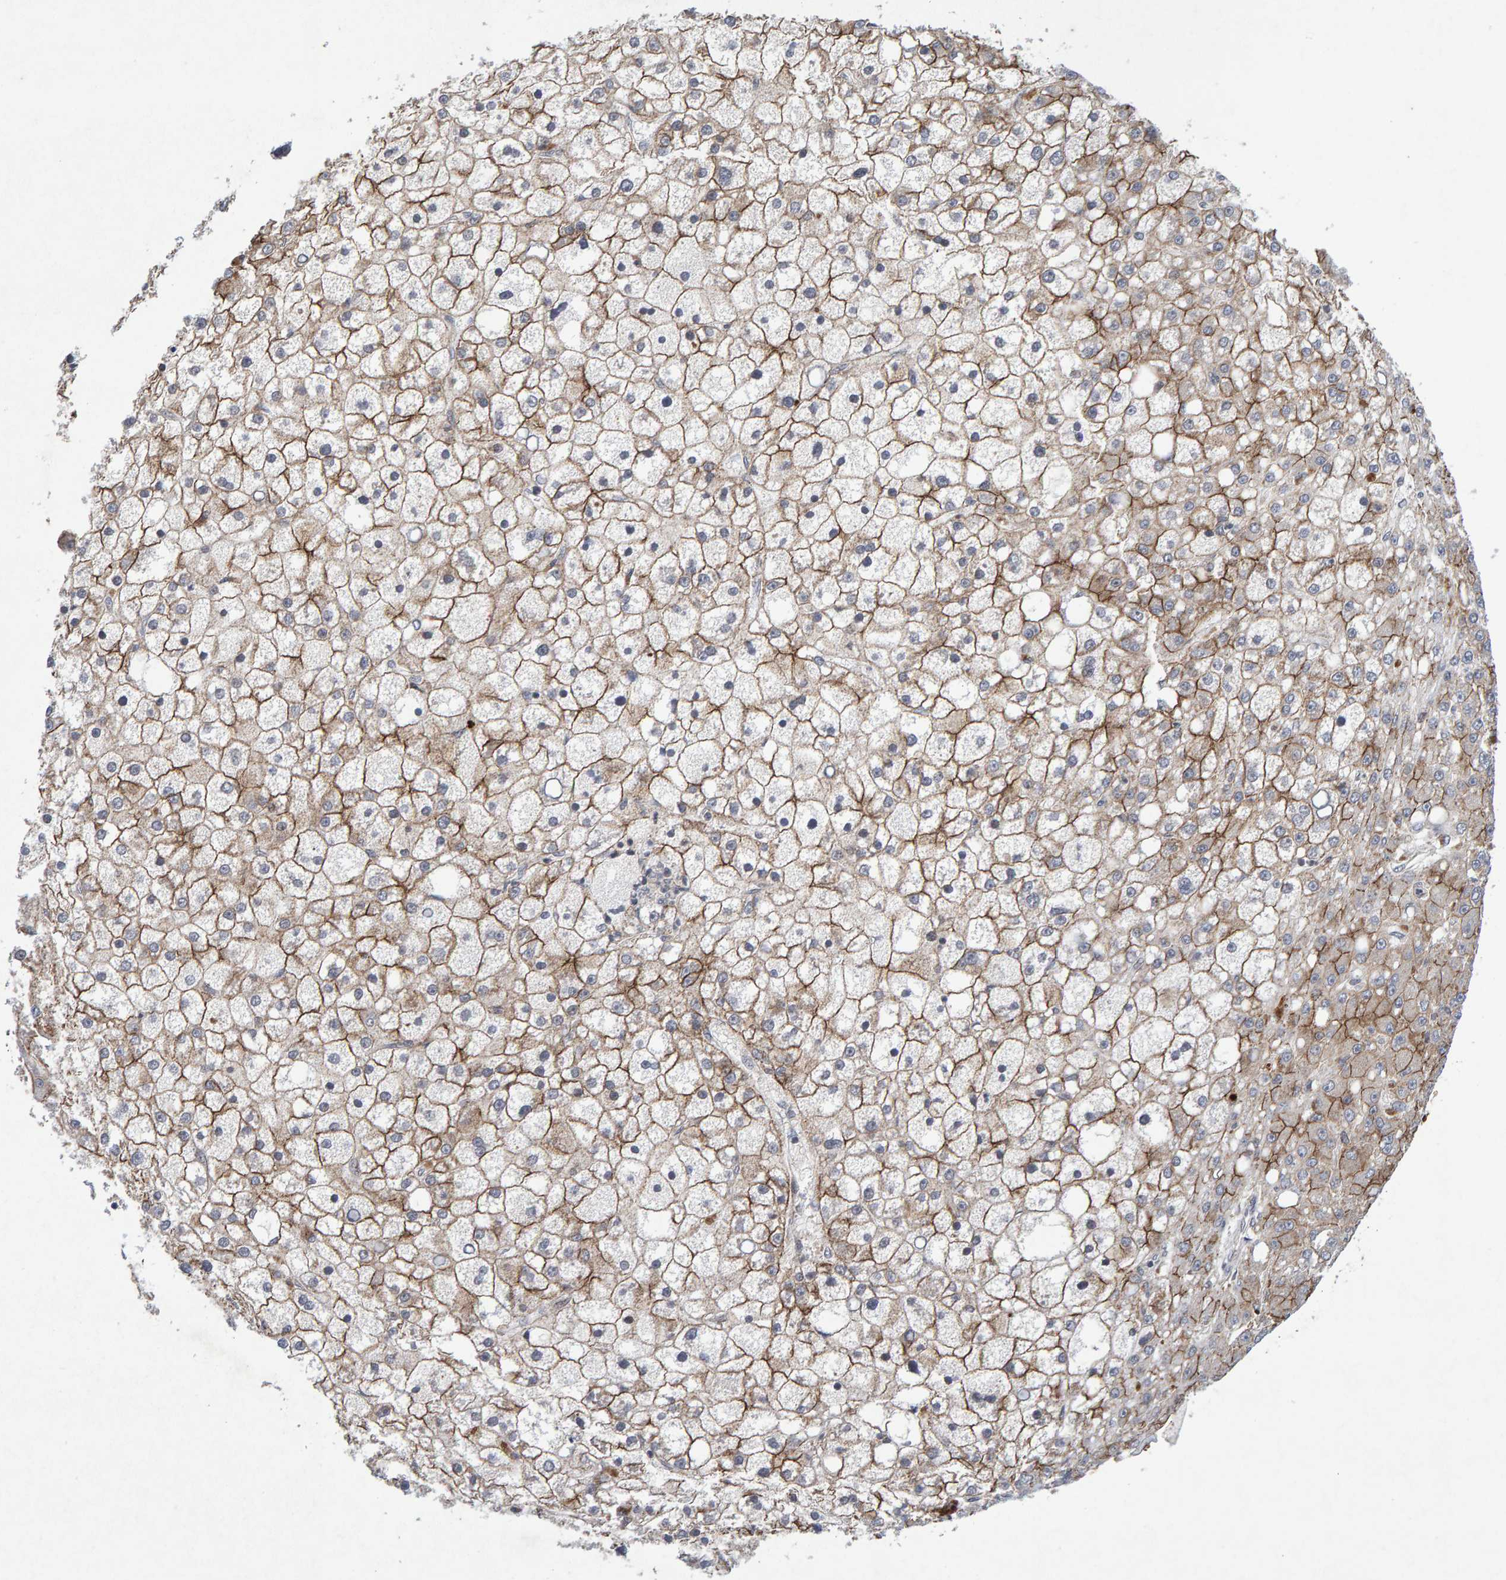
{"staining": {"intensity": "moderate", "quantity": ">75%", "location": "cytoplasmic/membranous"}, "tissue": "liver cancer", "cell_type": "Tumor cells", "image_type": "cancer", "snomed": [{"axis": "morphology", "description": "Carcinoma, Hepatocellular, NOS"}, {"axis": "topography", "description": "Liver"}], "caption": "Immunohistochemical staining of liver hepatocellular carcinoma exhibits medium levels of moderate cytoplasmic/membranous staining in about >75% of tumor cells.", "gene": "CDH2", "patient": {"sex": "male", "age": 67}}